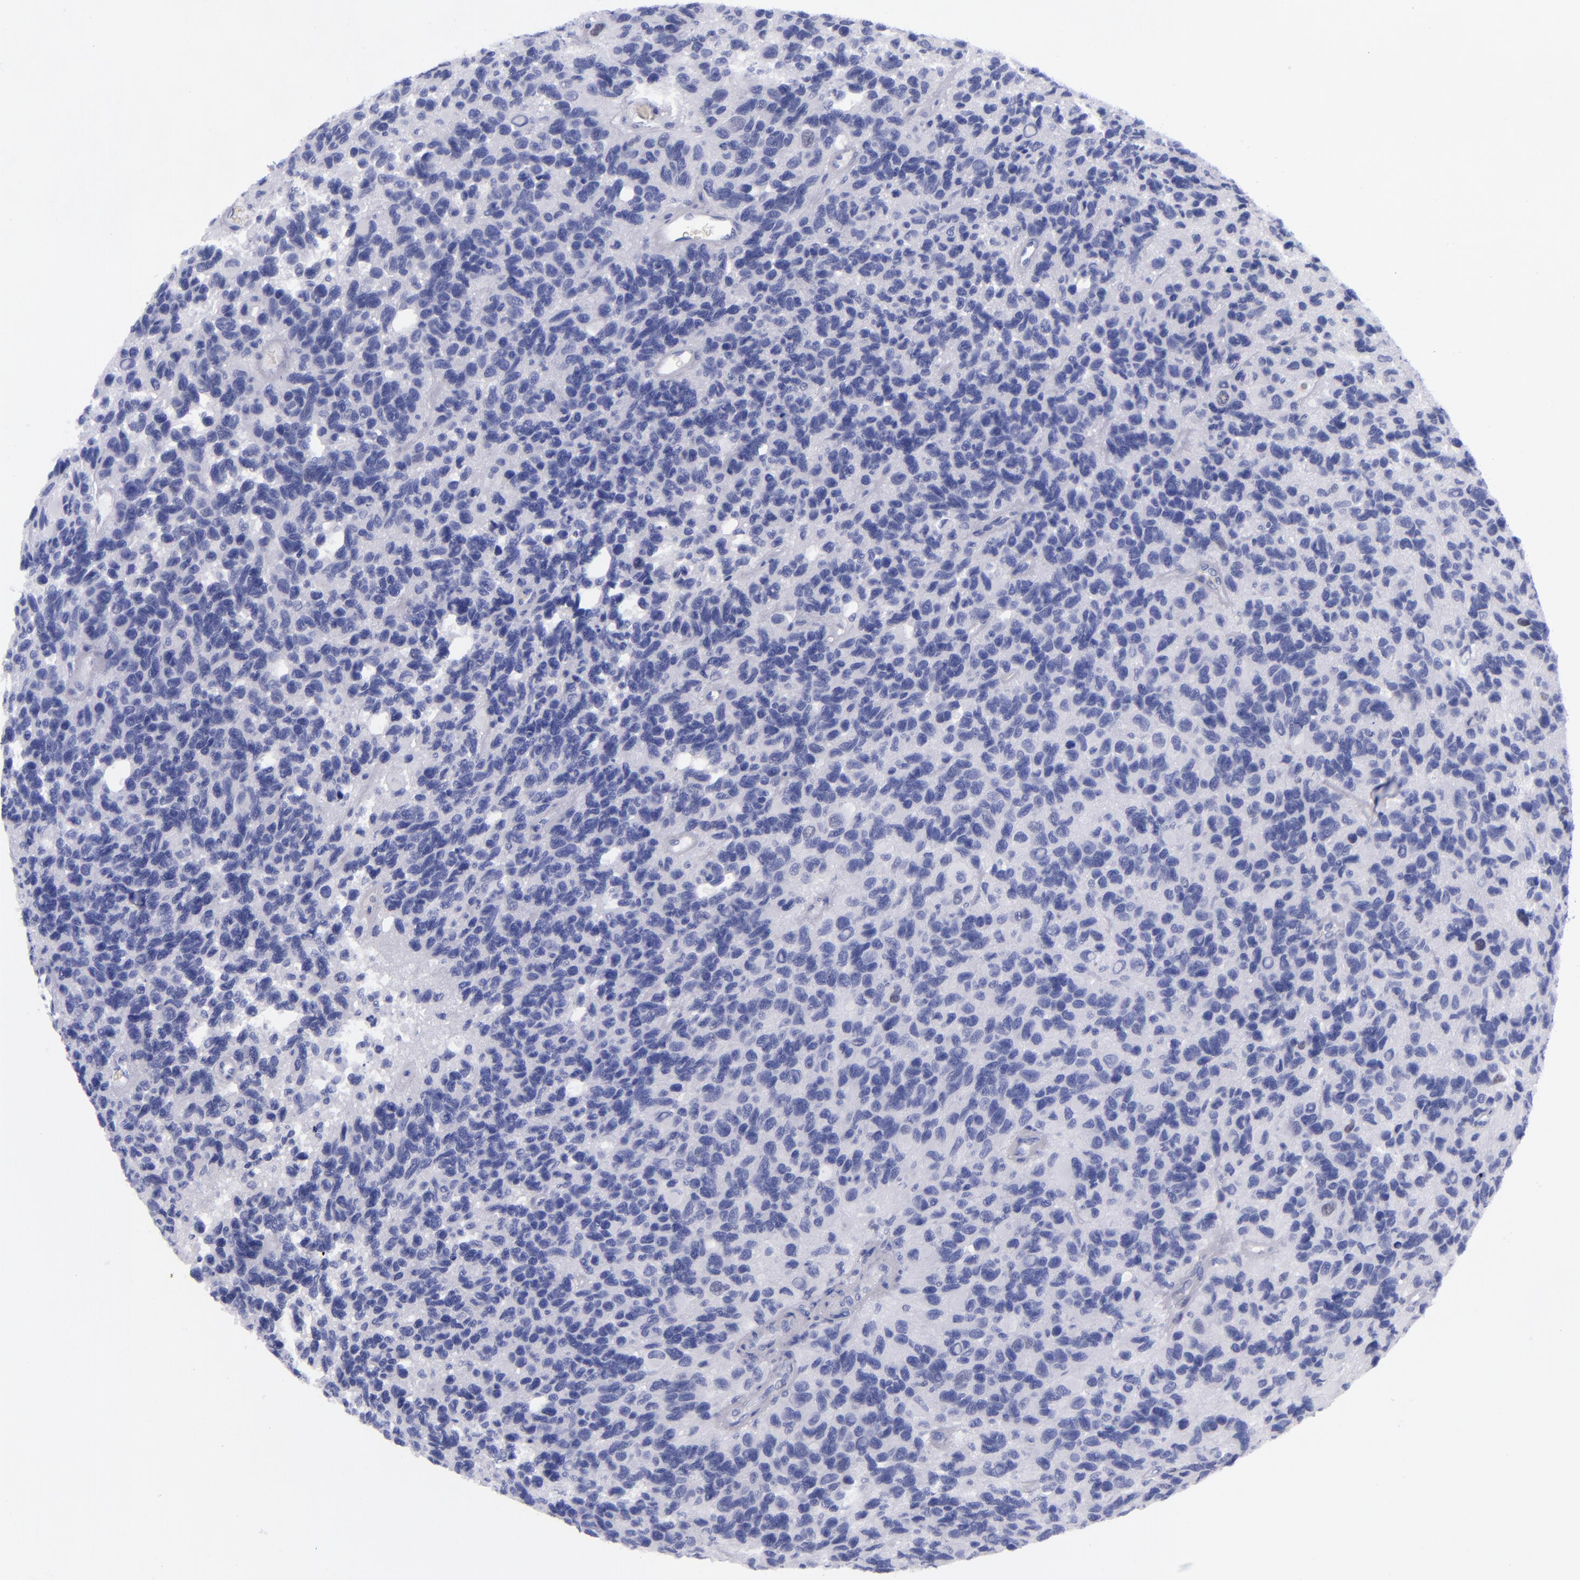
{"staining": {"intensity": "negative", "quantity": "none", "location": "none"}, "tissue": "glioma", "cell_type": "Tumor cells", "image_type": "cancer", "snomed": [{"axis": "morphology", "description": "Glioma, malignant, High grade"}, {"axis": "topography", "description": "Brain"}], "caption": "Immunohistochemistry micrograph of neoplastic tissue: glioma stained with DAB (3,3'-diaminobenzidine) reveals no significant protein staining in tumor cells.", "gene": "MCM7", "patient": {"sex": "male", "age": 77}}